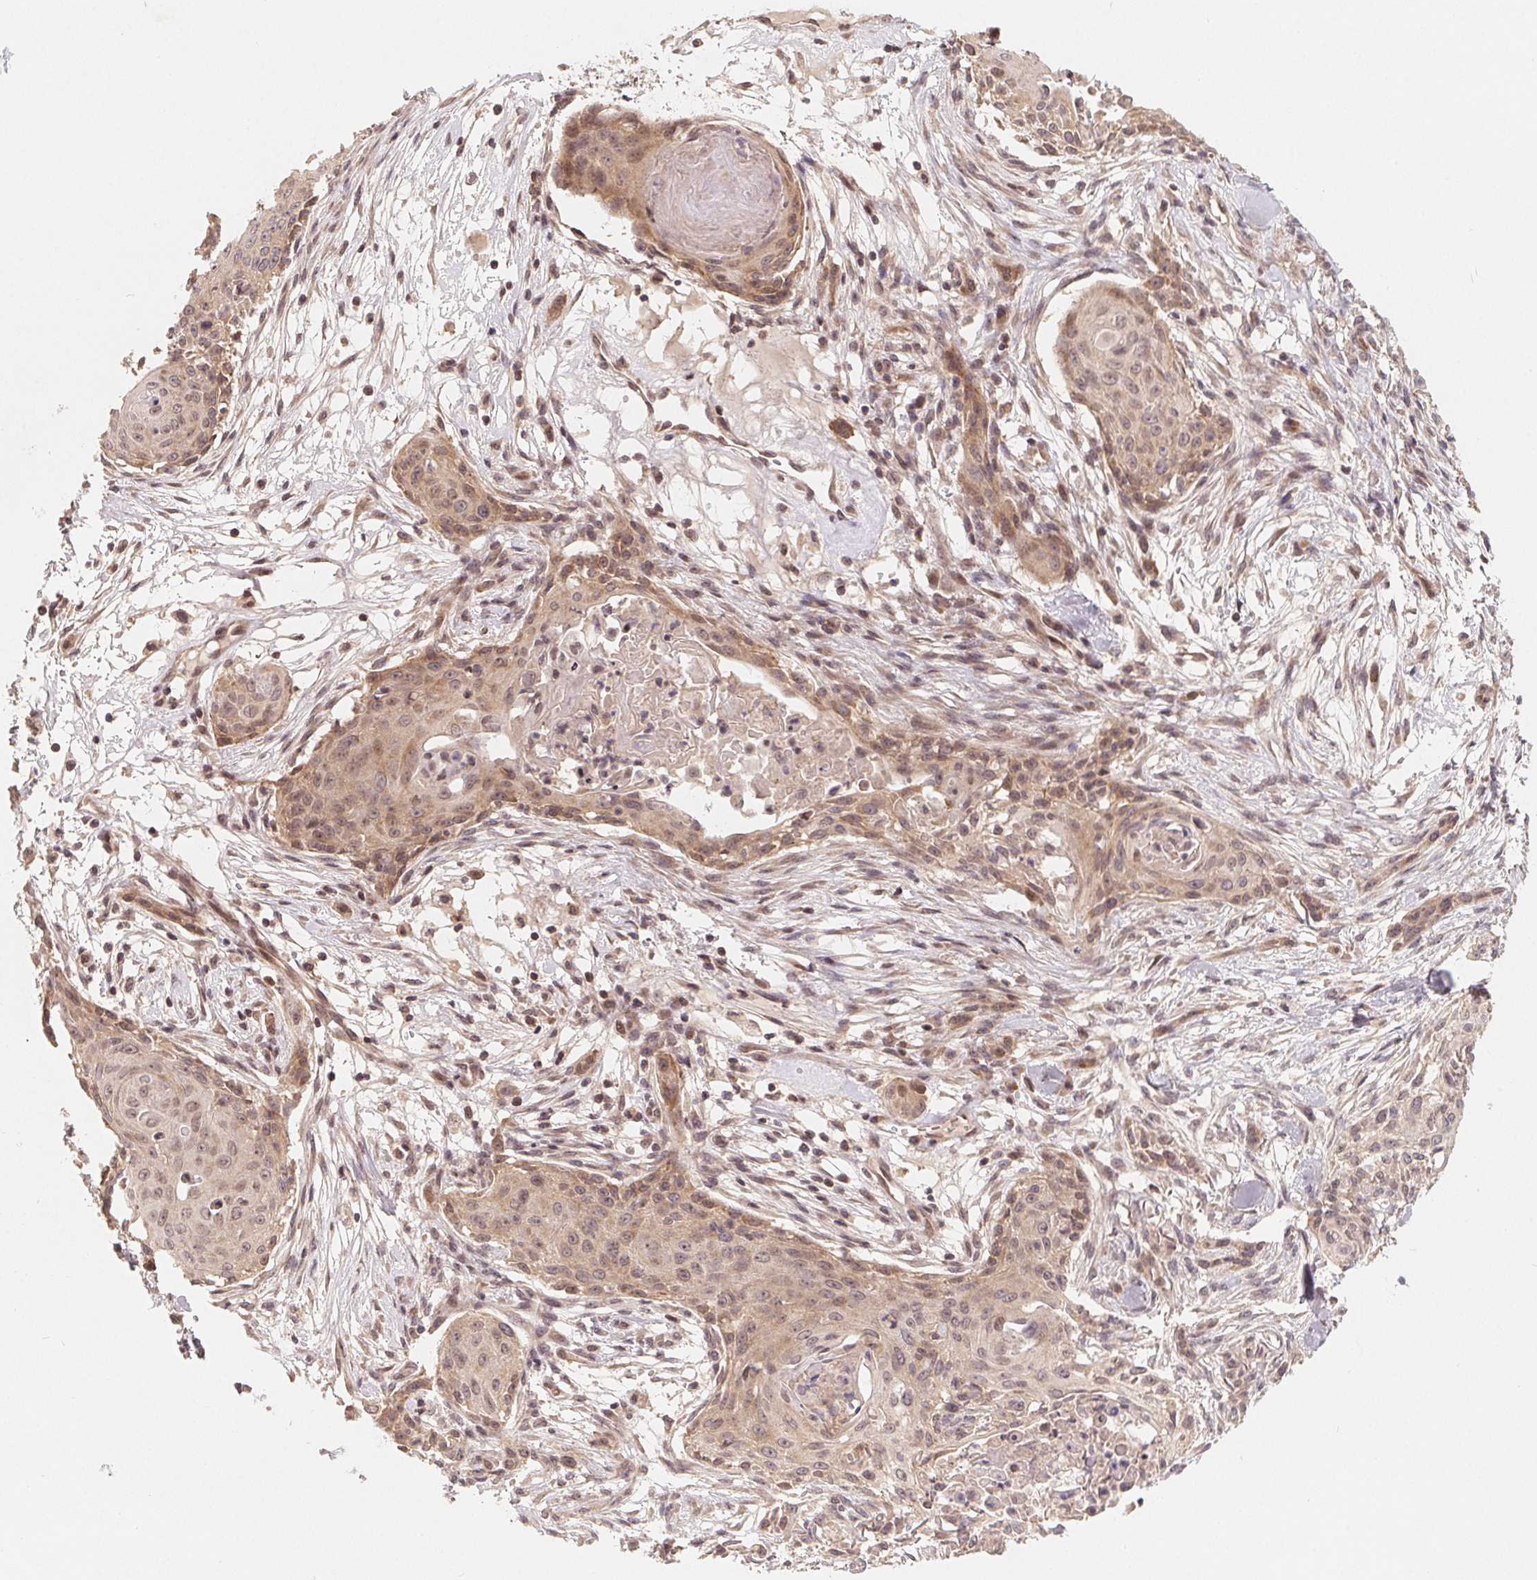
{"staining": {"intensity": "moderate", "quantity": "<25%", "location": "cytoplasmic/membranous,nuclear"}, "tissue": "skin cancer", "cell_type": "Tumor cells", "image_type": "cancer", "snomed": [{"axis": "morphology", "description": "Squamous cell carcinoma, NOS"}, {"axis": "topography", "description": "Skin"}], "caption": "The immunohistochemical stain highlights moderate cytoplasmic/membranous and nuclear positivity in tumor cells of skin squamous cell carcinoma tissue.", "gene": "HMGN3", "patient": {"sex": "female", "age": 59}}